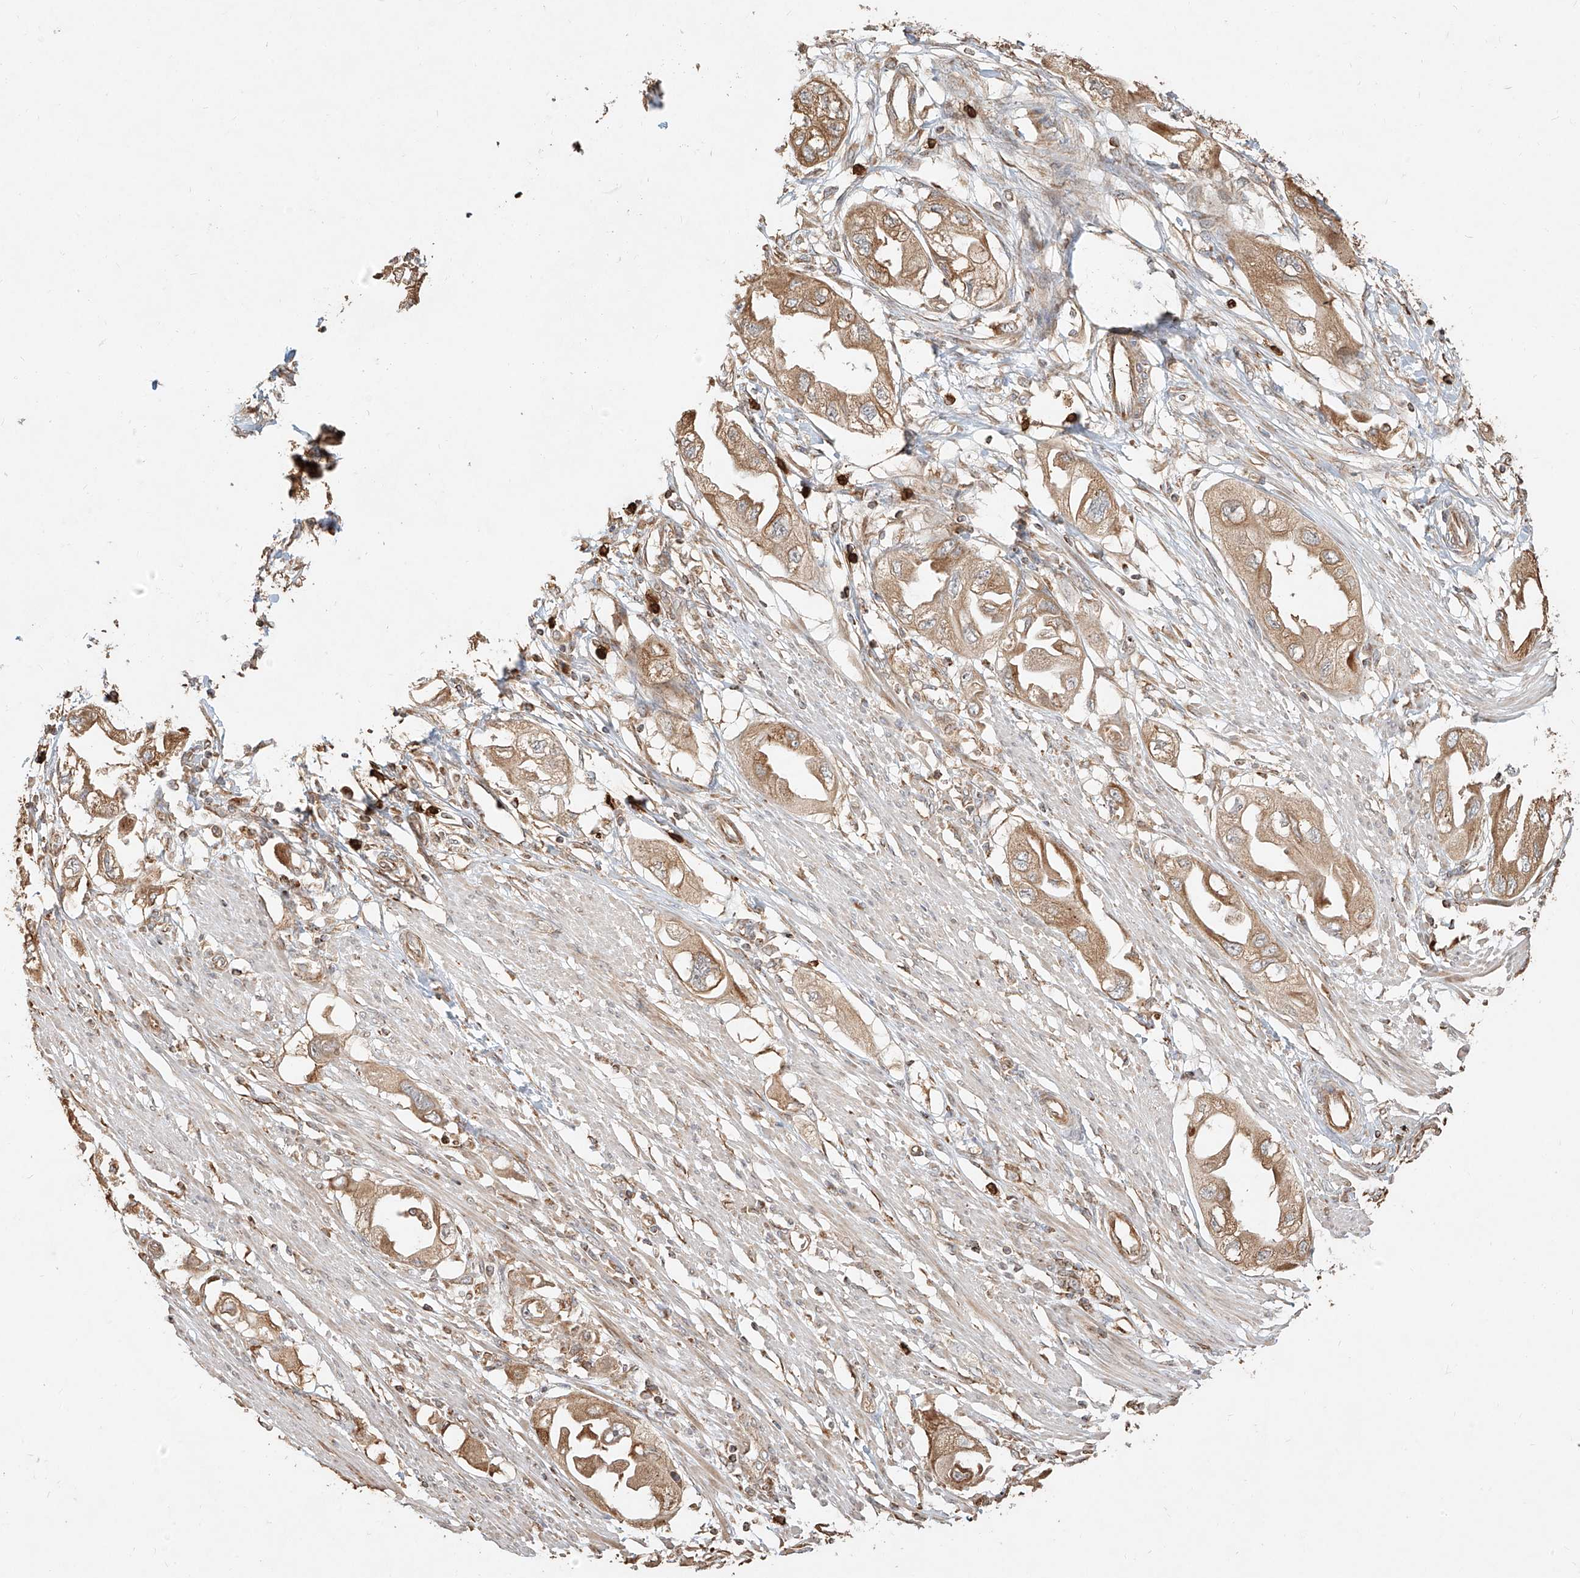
{"staining": {"intensity": "moderate", "quantity": ">75%", "location": "cytoplasmic/membranous"}, "tissue": "endometrial cancer", "cell_type": "Tumor cells", "image_type": "cancer", "snomed": [{"axis": "morphology", "description": "Adenocarcinoma, NOS"}, {"axis": "topography", "description": "Endometrium"}], "caption": "Endometrial cancer (adenocarcinoma) stained with DAB immunohistochemistry (IHC) displays medium levels of moderate cytoplasmic/membranous positivity in about >75% of tumor cells. The protein of interest is shown in brown color, while the nuclei are stained blue.", "gene": "EFNB1", "patient": {"sex": "female", "age": 67}}